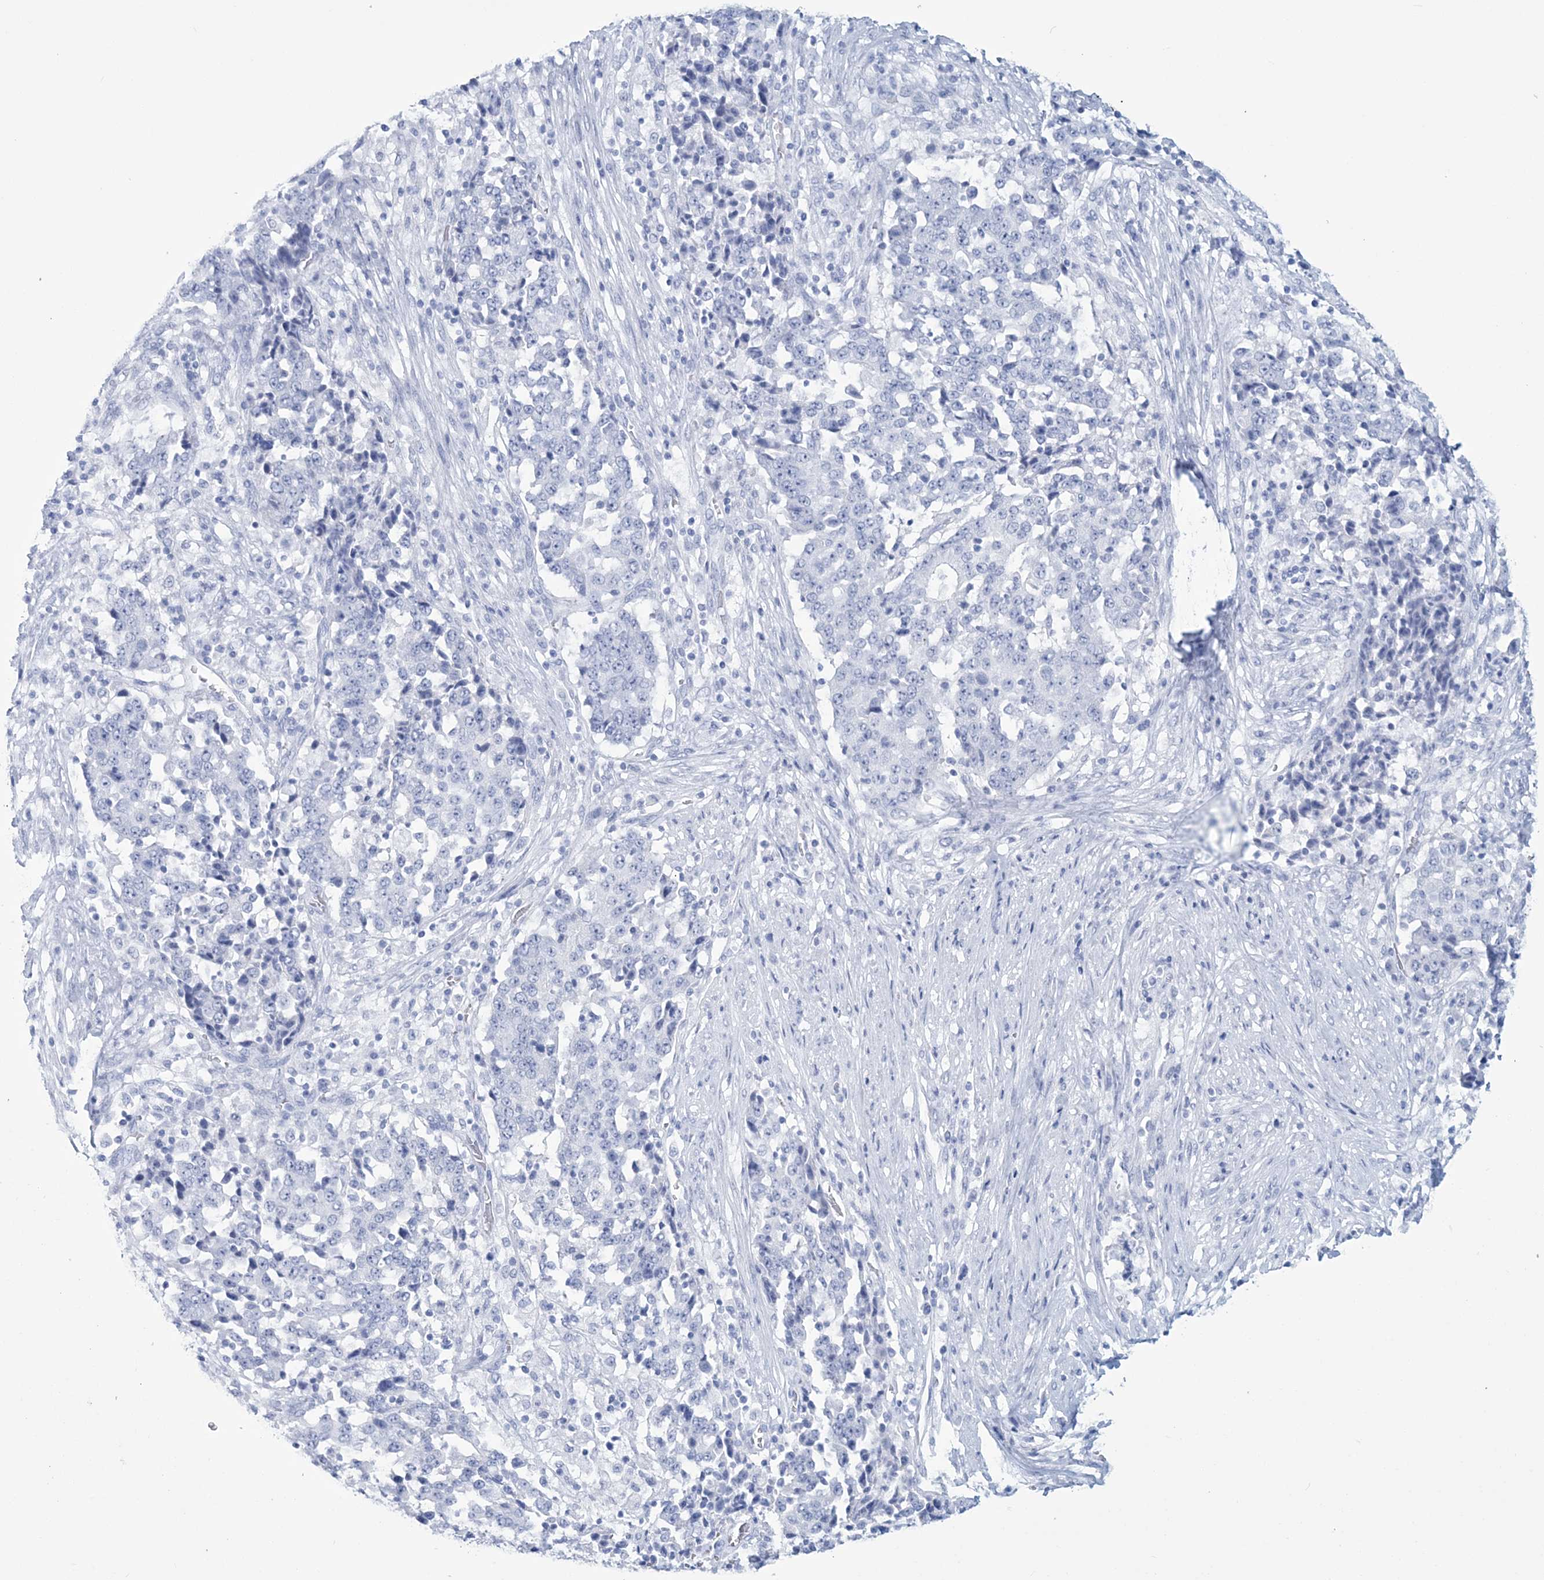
{"staining": {"intensity": "negative", "quantity": "none", "location": "none"}, "tissue": "stomach cancer", "cell_type": "Tumor cells", "image_type": "cancer", "snomed": [{"axis": "morphology", "description": "Adenocarcinoma, NOS"}, {"axis": "topography", "description": "Stomach"}], "caption": "A histopathology image of human stomach adenocarcinoma is negative for staining in tumor cells. (DAB (3,3'-diaminobenzidine) immunohistochemistry (IHC), high magnification).", "gene": "DPCD", "patient": {"sex": "male", "age": 59}}